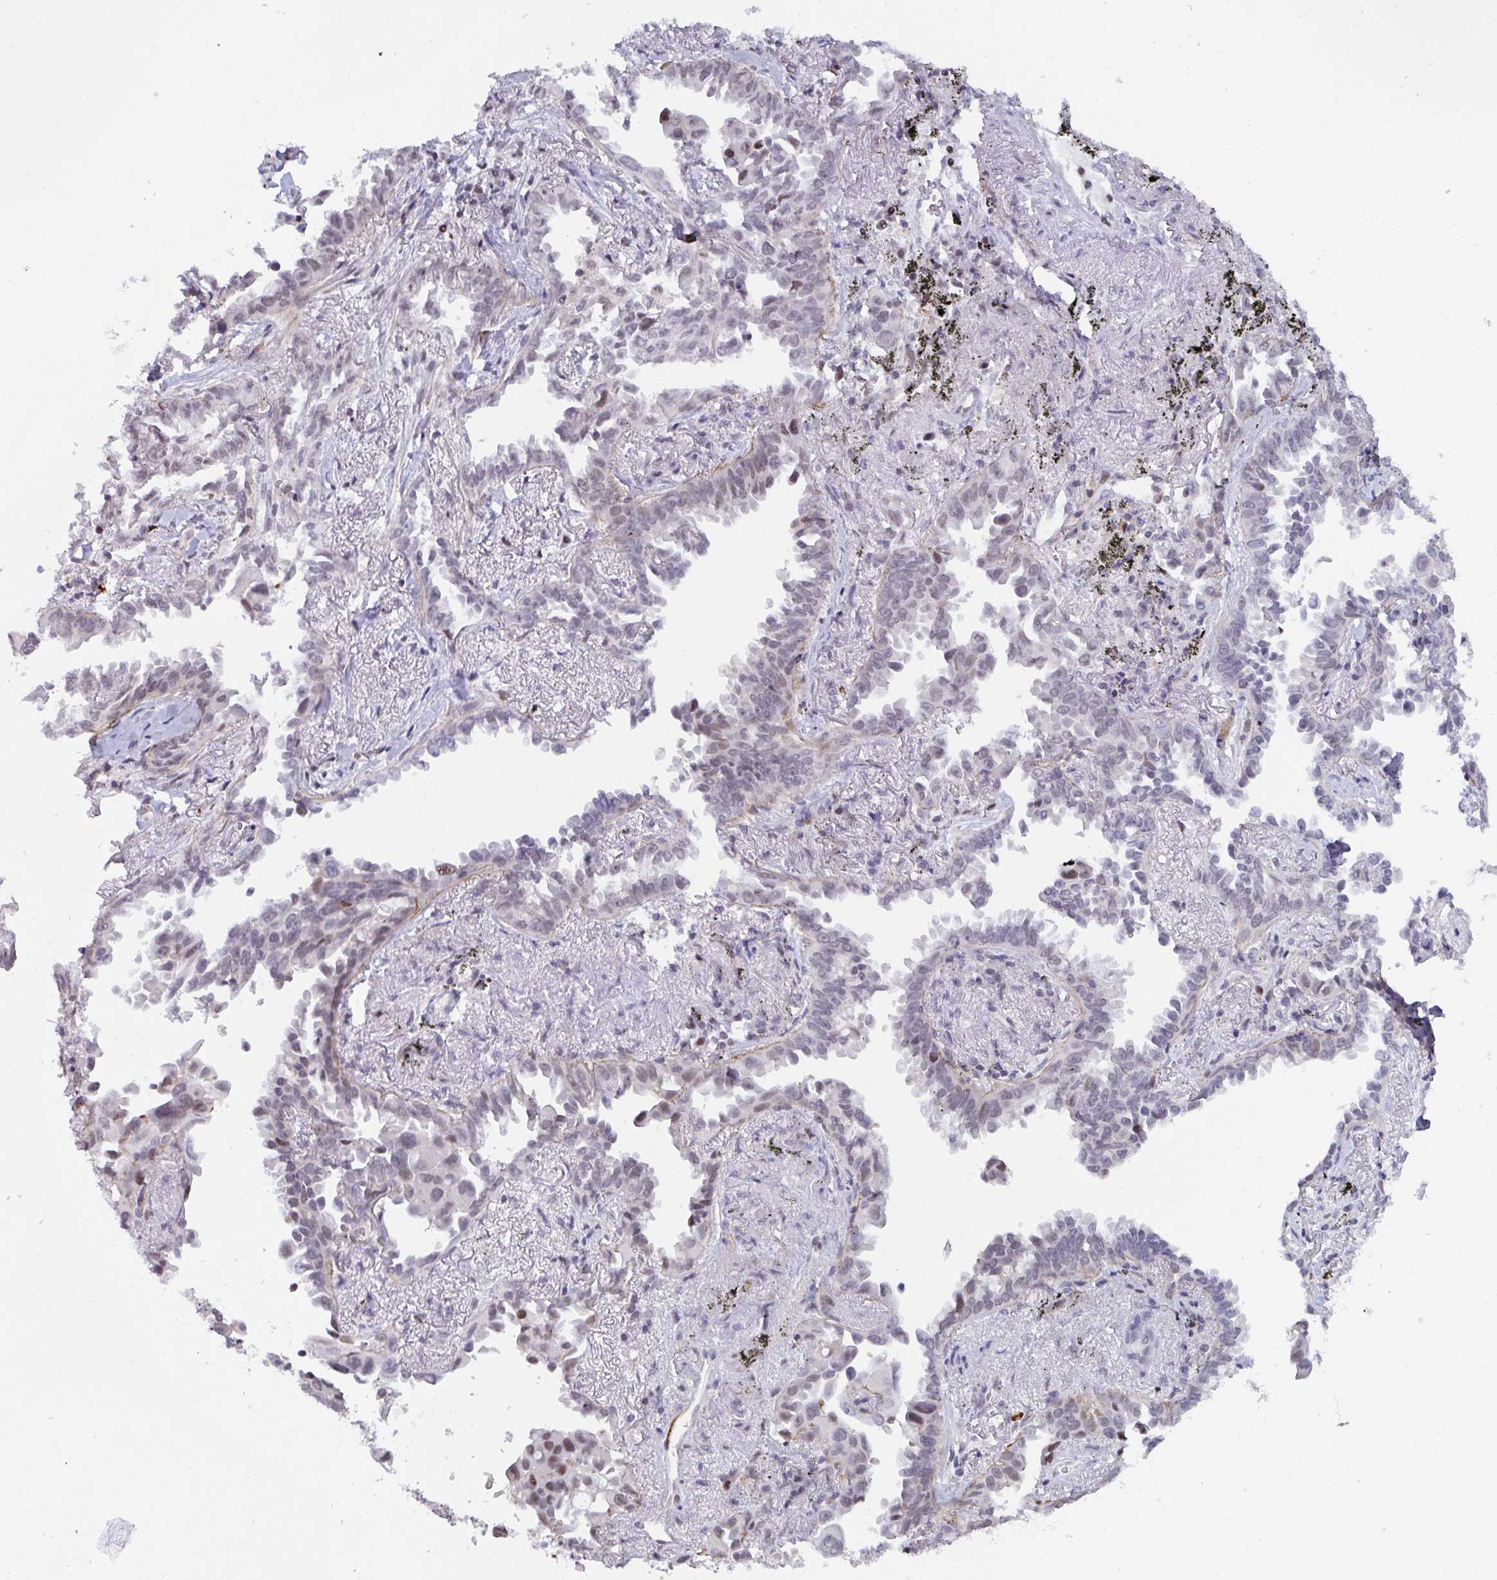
{"staining": {"intensity": "negative", "quantity": "none", "location": "none"}, "tissue": "lung cancer", "cell_type": "Tumor cells", "image_type": "cancer", "snomed": [{"axis": "morphology", "description": "Adenocarcinoma, NOS"}, {"axis": "topography", "description": "Lung"}], "caption": "A high-resolution photomicrograph shows immunohistochemistry (IHC) staining of adenocarcinoma (lung), which reveals no significant expression in tumor cells.", "gene": "WDR72", "patient": {"sex": "male", "age": 68}}